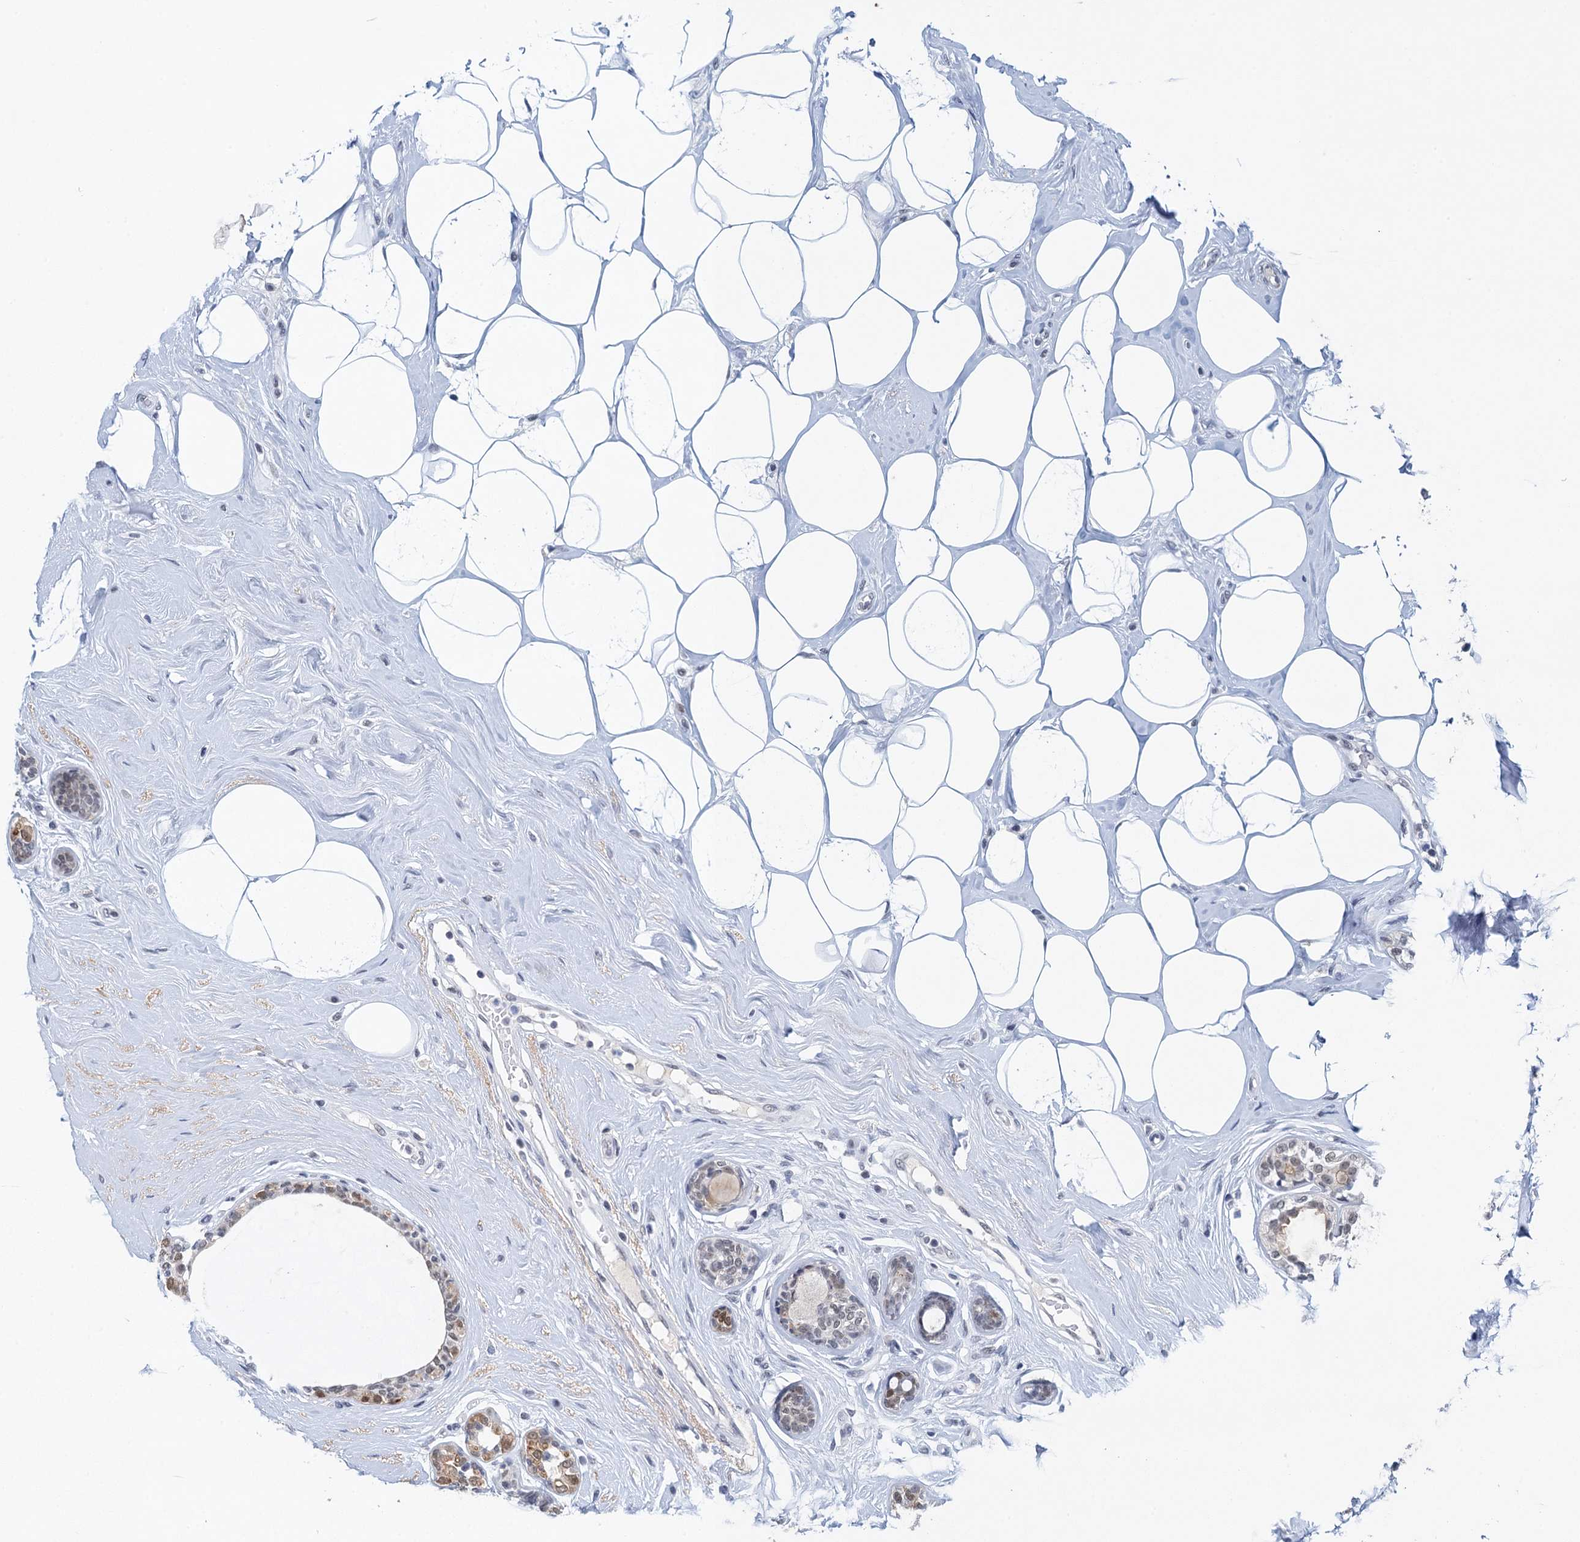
{"staining": {"intensity": "weak", "quantity": "25%-75%", "location": "cytoplasmic/membranous,nuclear"}, "tissue": "breast cancer", "cell_type": "Tumor cells", "image_type": "cancer", "snomed": [{"axis": "morphology", "description": "Lobular carcinoma"}, {"axis": "topography", "description": "Breast"}], "caption": "Breast lobular carcinoma tissue reveals weak cytoplasmic/membranous and nuclear positivity in about 25%-75% of tumor cells The protein of interest is stained brown, and the nuclei are stained in blue (DAB IHC with brightfield microscopy, high magnification).", "gene": "EPS8L1", "patient": {"sex": "female", "age": 51}}